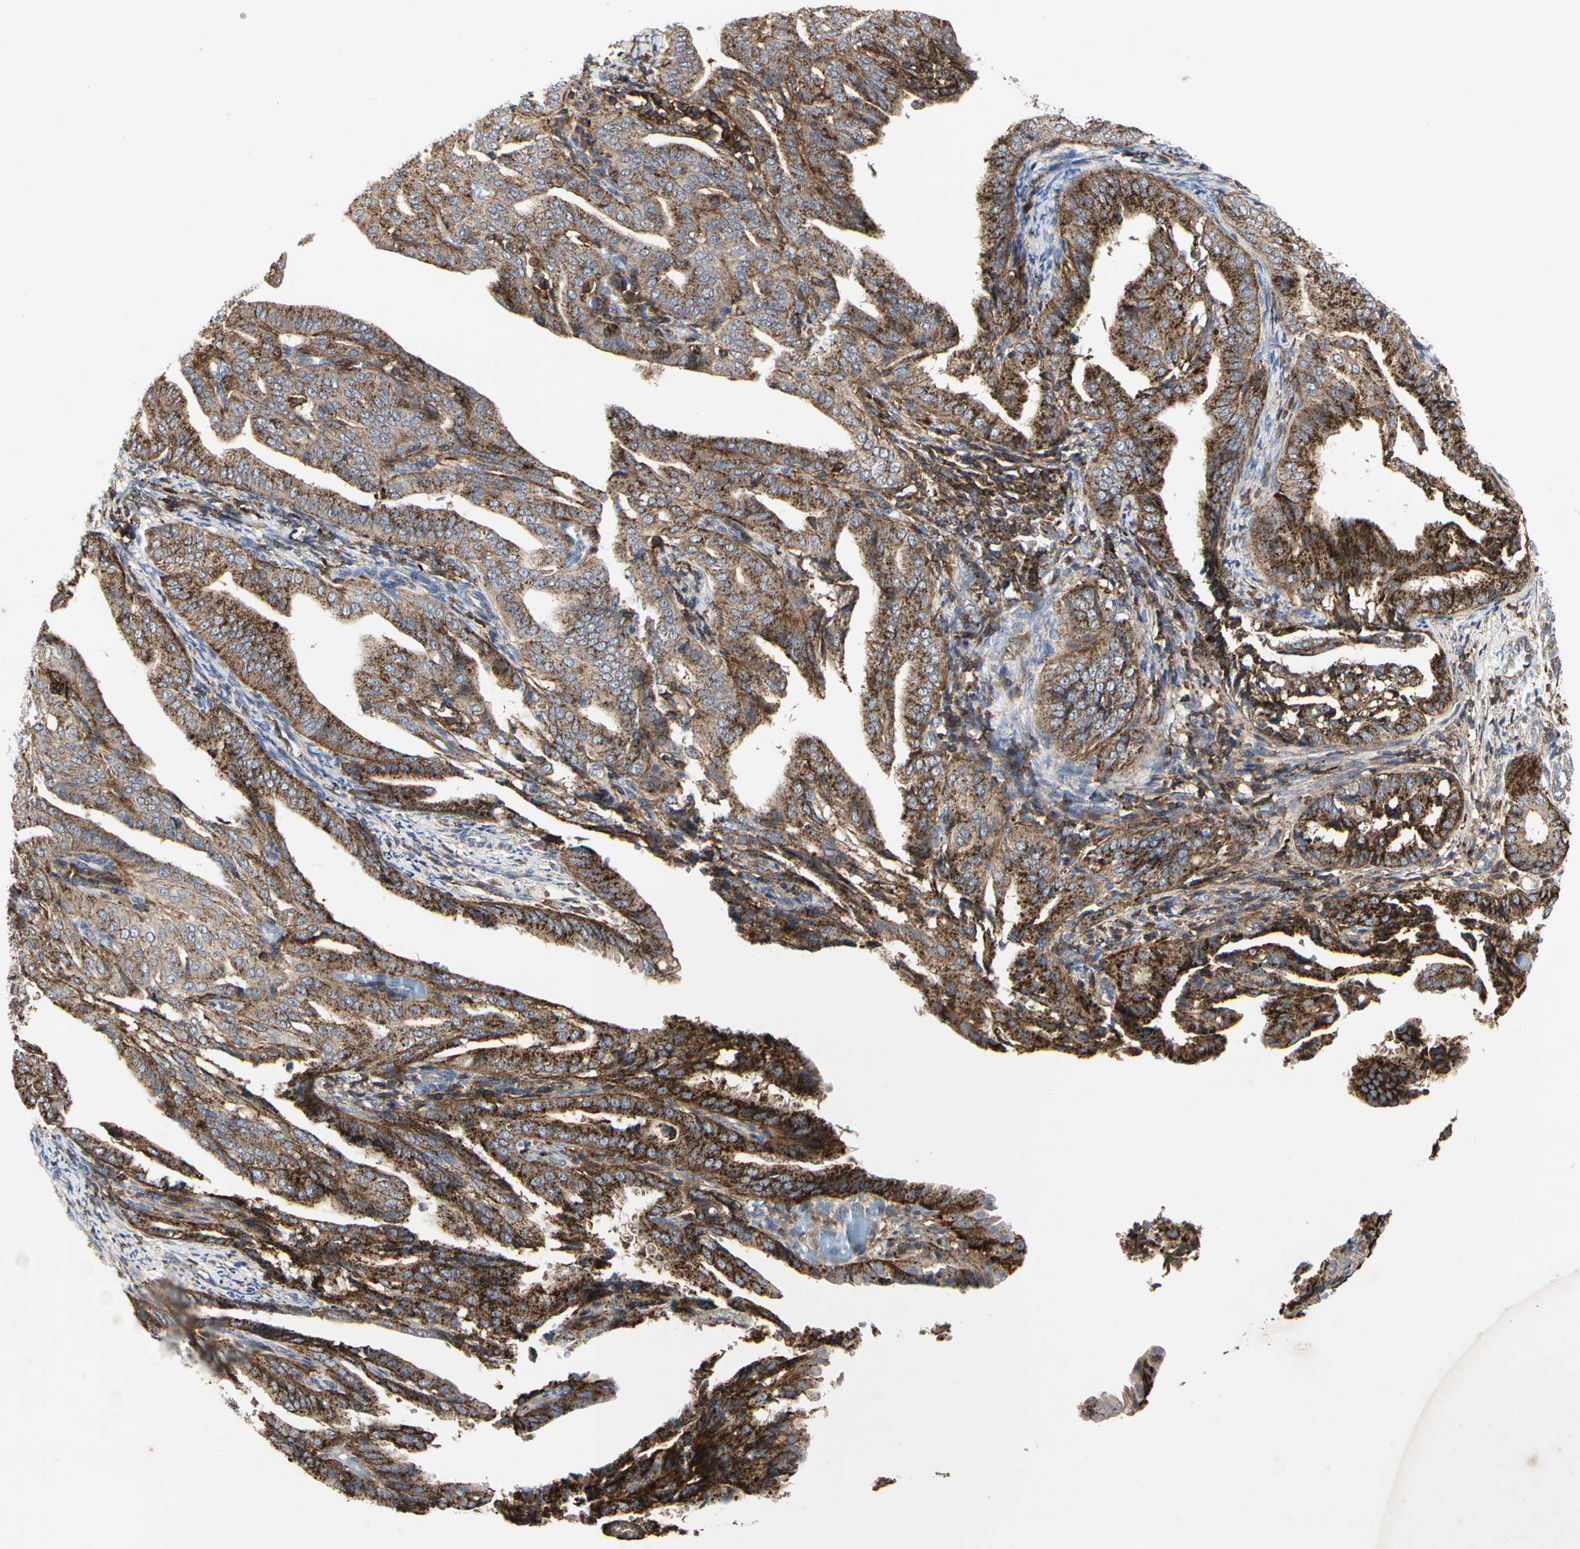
{"staining": {"intensity": "strong", "quantity": ">75%", "location": "cytoplasmic/membranous"}, "tissue": "endometrial cancer", "cell_type": "Tumor cells", "image_type": "cancer", "snomed": [{"axis": "morphology", "description": "Adenocarcinoma, NOS"}, {"axis": "topography", "description": "Endometrium"}], "caption": "The image demonstrates immunohistochemical staining of endometrial cancer. There is strong cytoplasmic/membranous staining is appreciated in about >75% of tumor cells. The protein is stained brown, and the nuclei are stained in blue (DAB (3,3'-diaminobenzidine) IHC with brightfield microscopy, high magnification).", "gene": "NAPG", "patient": {"sex": "female", "age": 58}}